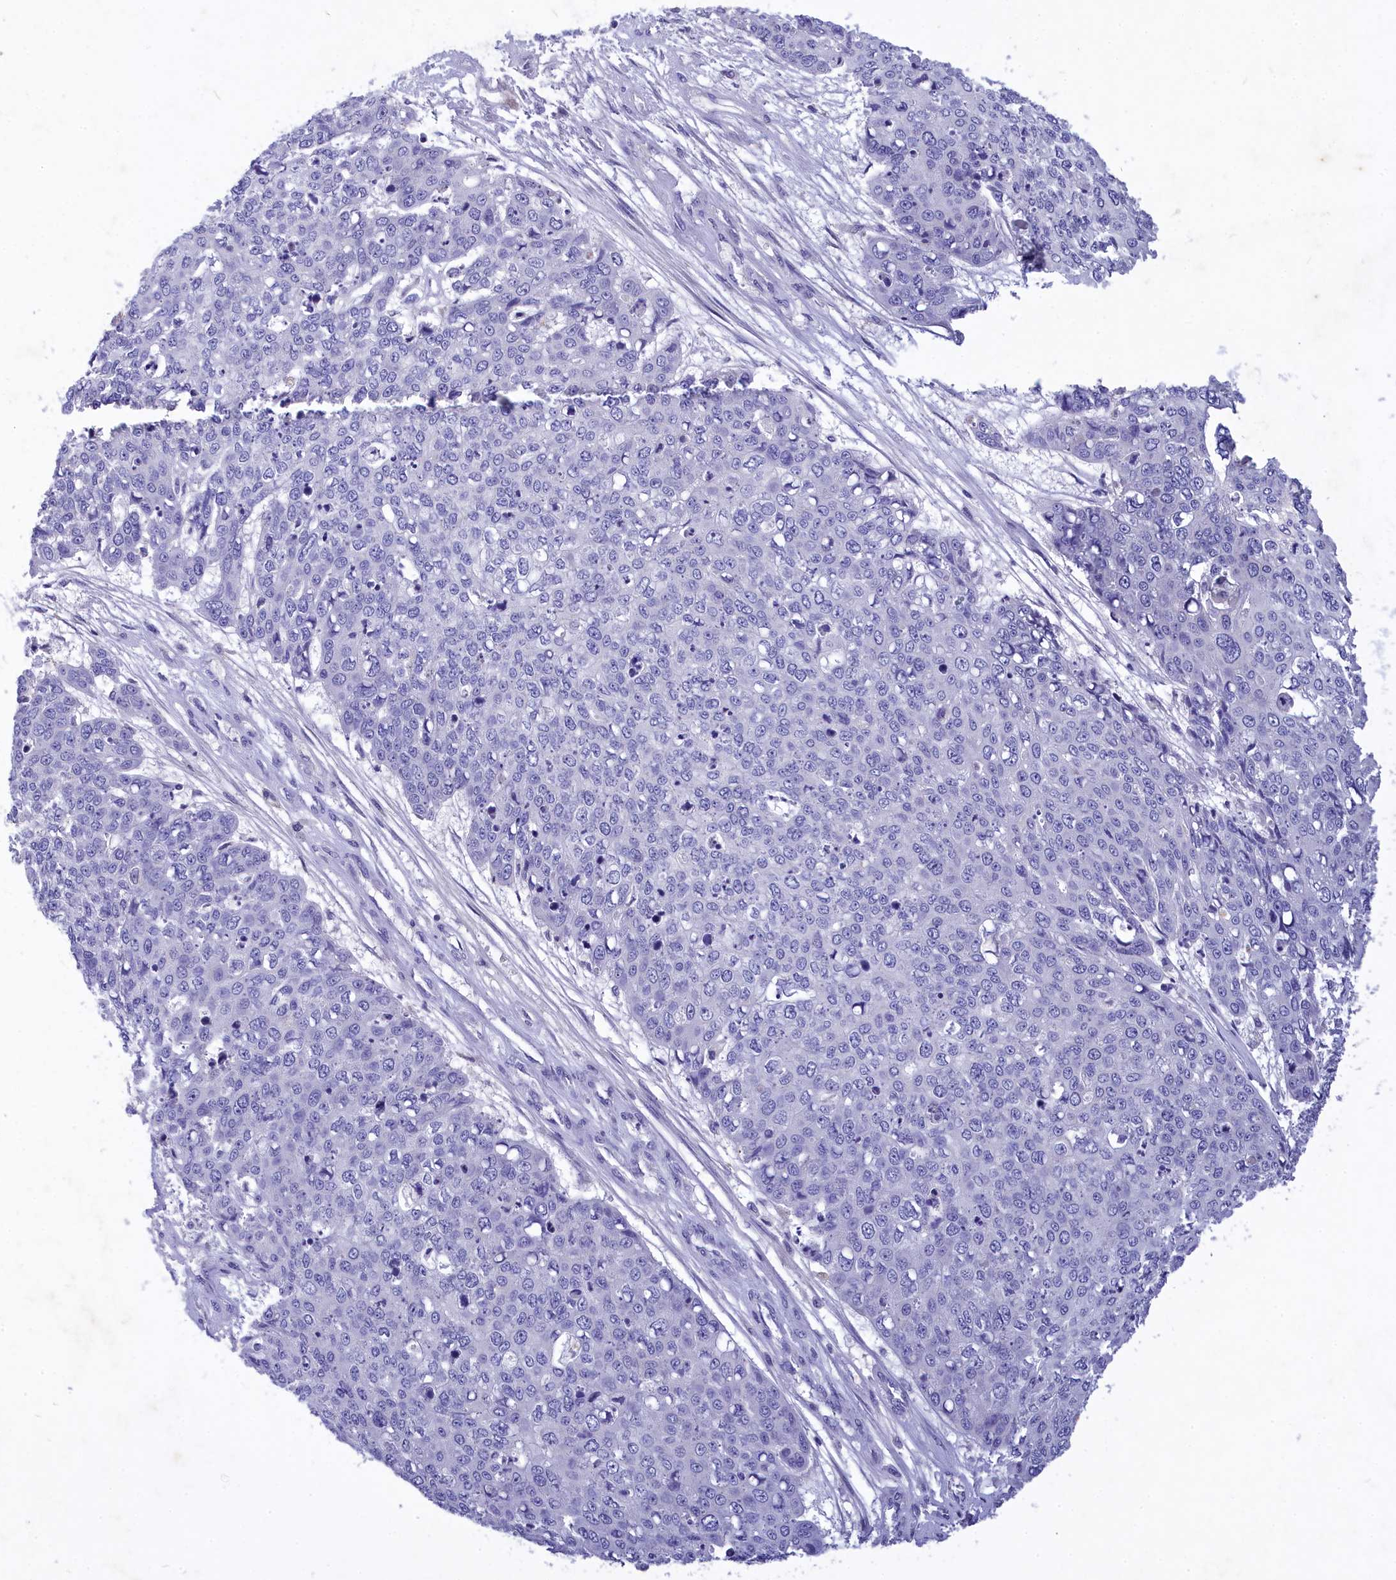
{"staining": {"intensity": "negative", "quantity": "none", "location": "none"}, "tissue": "skin cancer", "cell_type": "Tumor cells", "image_type": "cancer", "snomed": [{"axis": "morphology", "description": "Squamous cell carcinoma, NOS"}, {"axis": "topography", "description": "Skin"}], "caption": "Human skin squamous cell carcinoma stained for a protein using IHC shows no expression in tumor cells.", "gene": "DEFB119", "patient": {"sex": "male", "age": 71}}